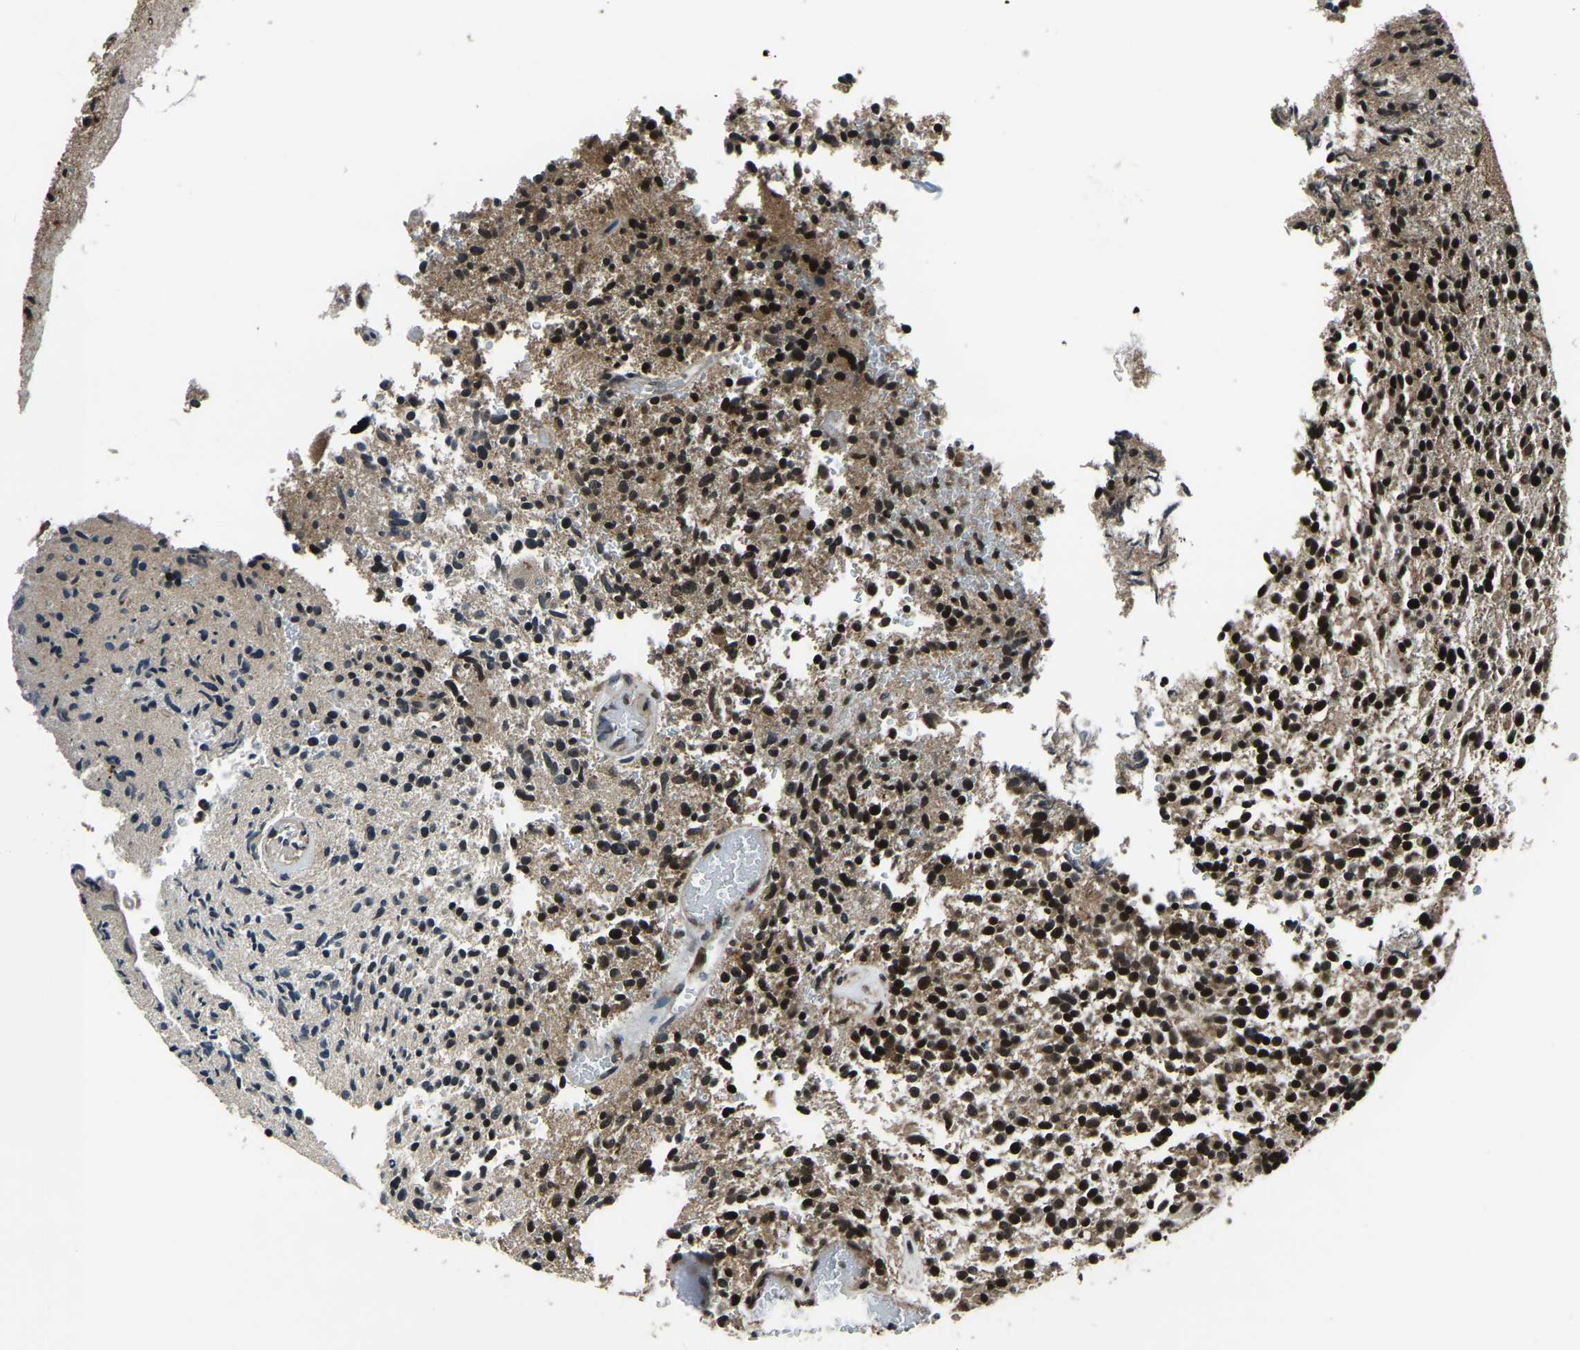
{"staining": {"intensity": "strong", "quantity": "25%-75%", "location": "nuclear"}, "tissue": "glioma", "cell_type": "Tumor cells", "image_type": "cancer", "snomed": [{"axis": "morphology", "description": "Glioma, malignant, High grade"}, {"axis": "topography", "description": "Brain"}], "caption": "Brown immunohistochemical staining in human glioma exhibits strong nuclear expression in about 25%-75% of tumor cells. The staining is performed using DAB brown chromogen to label protein expression. The nuclei are counter-stained blue using hematoxylin.", "gene": "ANKIB1", "patient": {"sex": "male", "age": 72}}